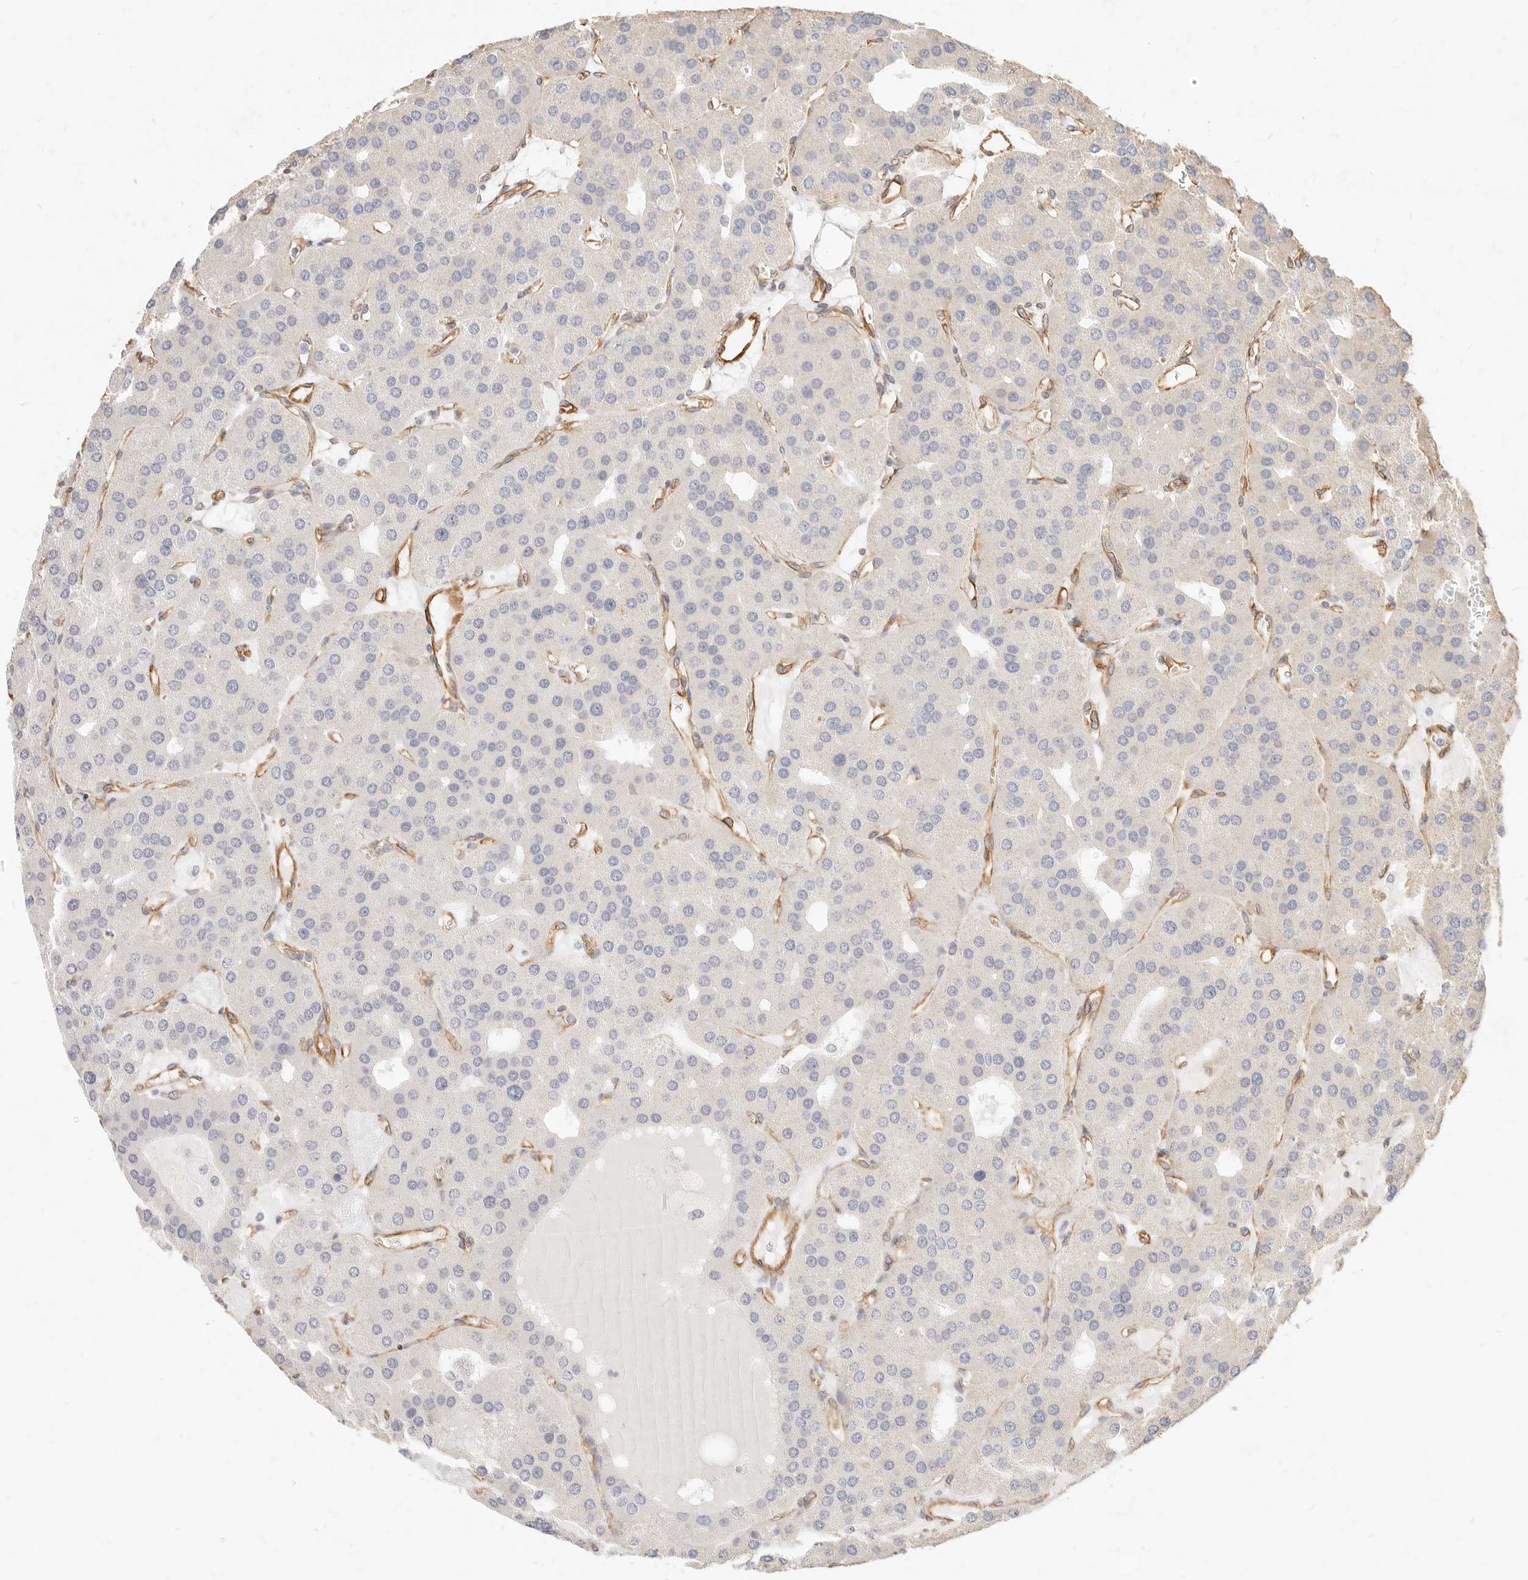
{"staining": {"intensity": "negative", "quantity": "none", "location": "none"}, "tissue": "parathyroid gland", "cell_type": "Glandular cells", "image_type": "normal", "snomed": [{"axis": "morphology", "description": "Normal tissue, NOS"}, {"axis": "morphology", "description": "Adenoma, NOS"}, {"axis": "topography", "description": "Parathyroid gland"}], "caption": "A micrograph of parathyroid gland stained for a protein exhibits no brown staining in glandular cells.", "gene": "NUS1", "patient": {"sex": "female", "age": 86}}